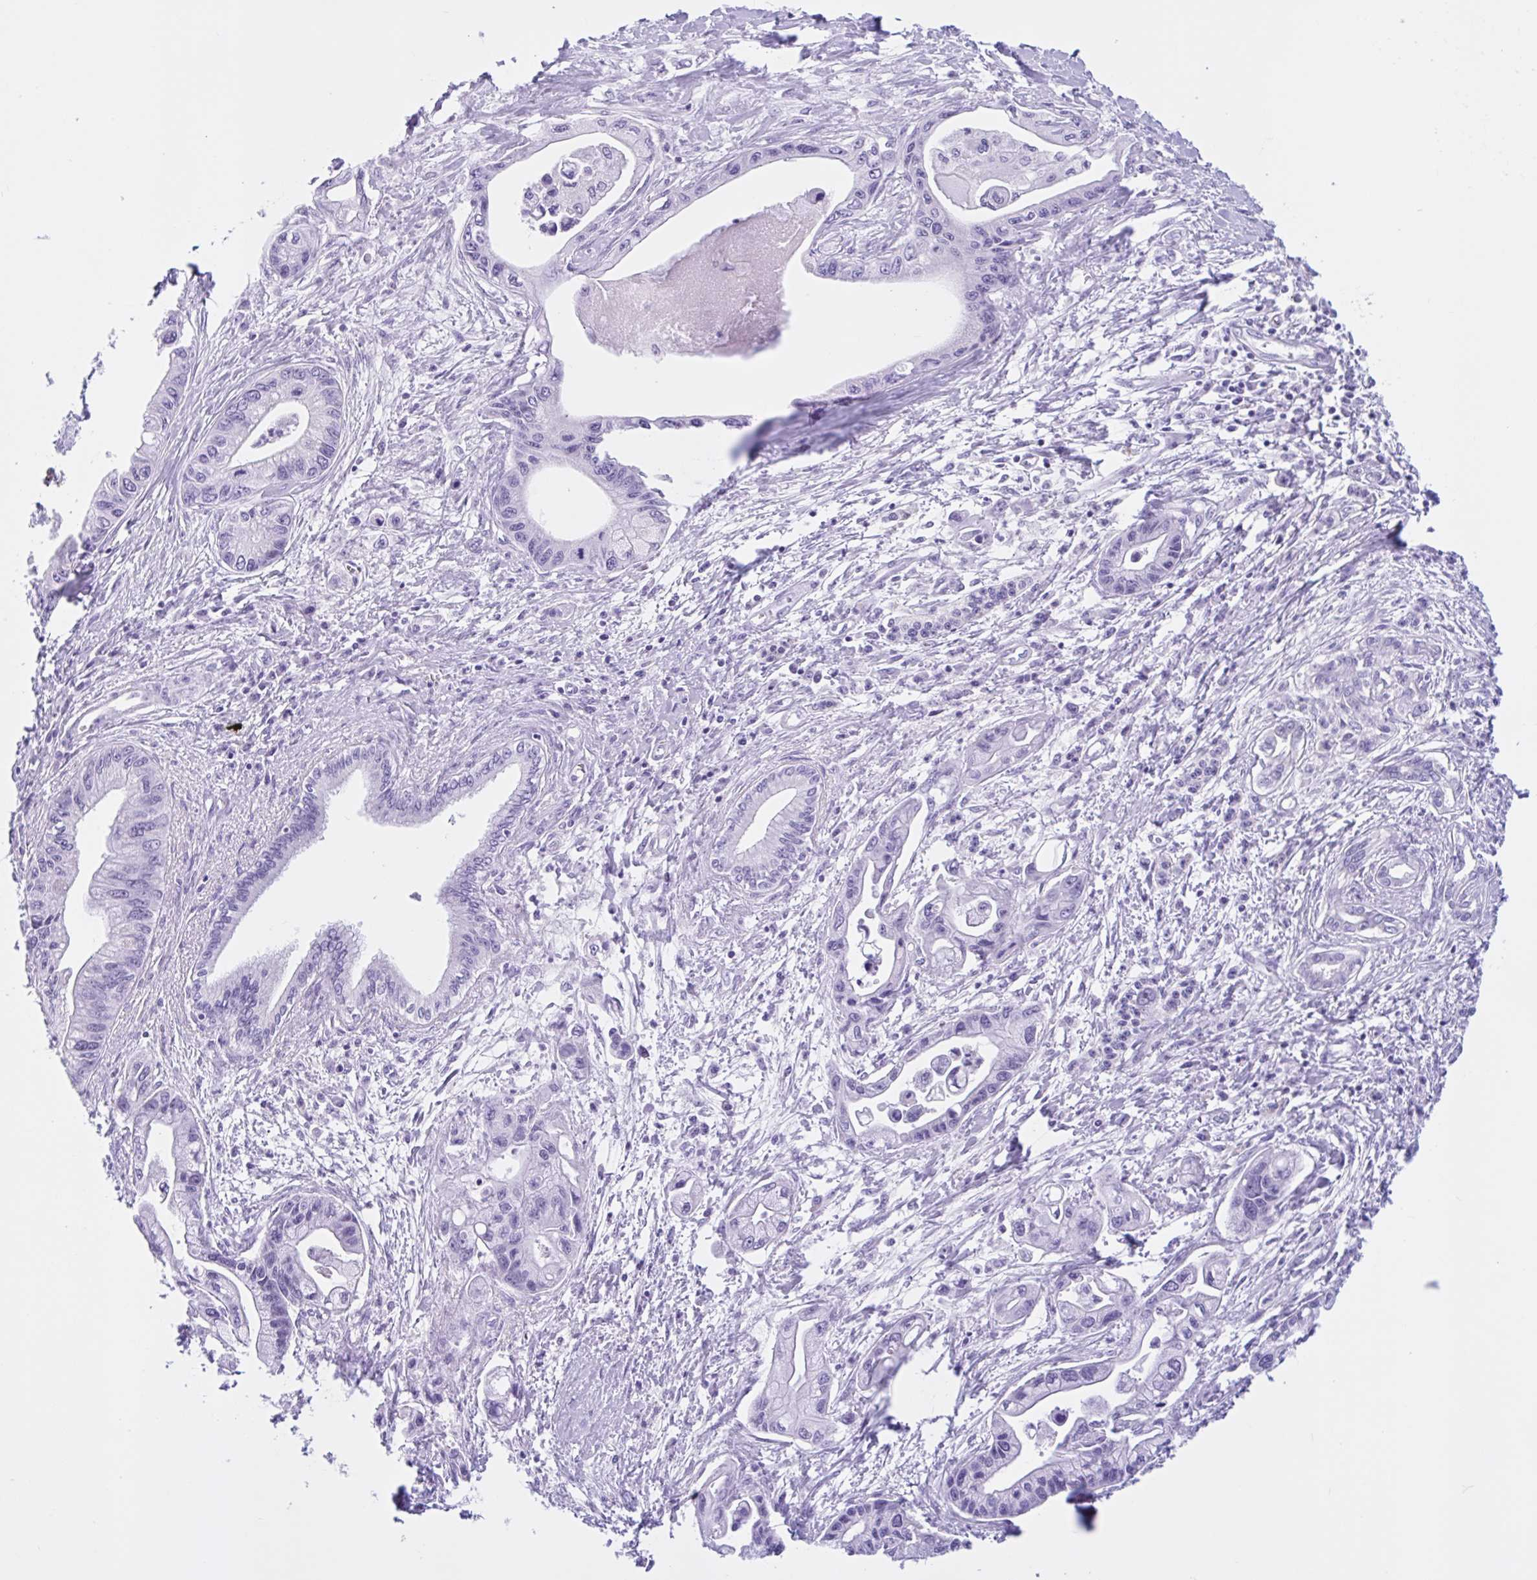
{"staining": {"intensity": "negative", "quantity": "none", "location": "none"}, "tissue": "pancreatic cancer", "cell_type": "Tumor cells", "image_type": "cancer", "snomed": [{"axis": "morphology", "description": "Adenocarcinoma, NOS"}, {"axis": "topography", "description": "Pancreas"}], "caption": "IHC micrograph of pancreatic cancer (adenocarcinoma) stained for a protein (brown), which exhibits no expression in tumor cells. (Immunohistochemistry, brightfield microscopy, high magnification).", "gene": "ZNF319", "patient": {"sex": "male", "age": 61}}